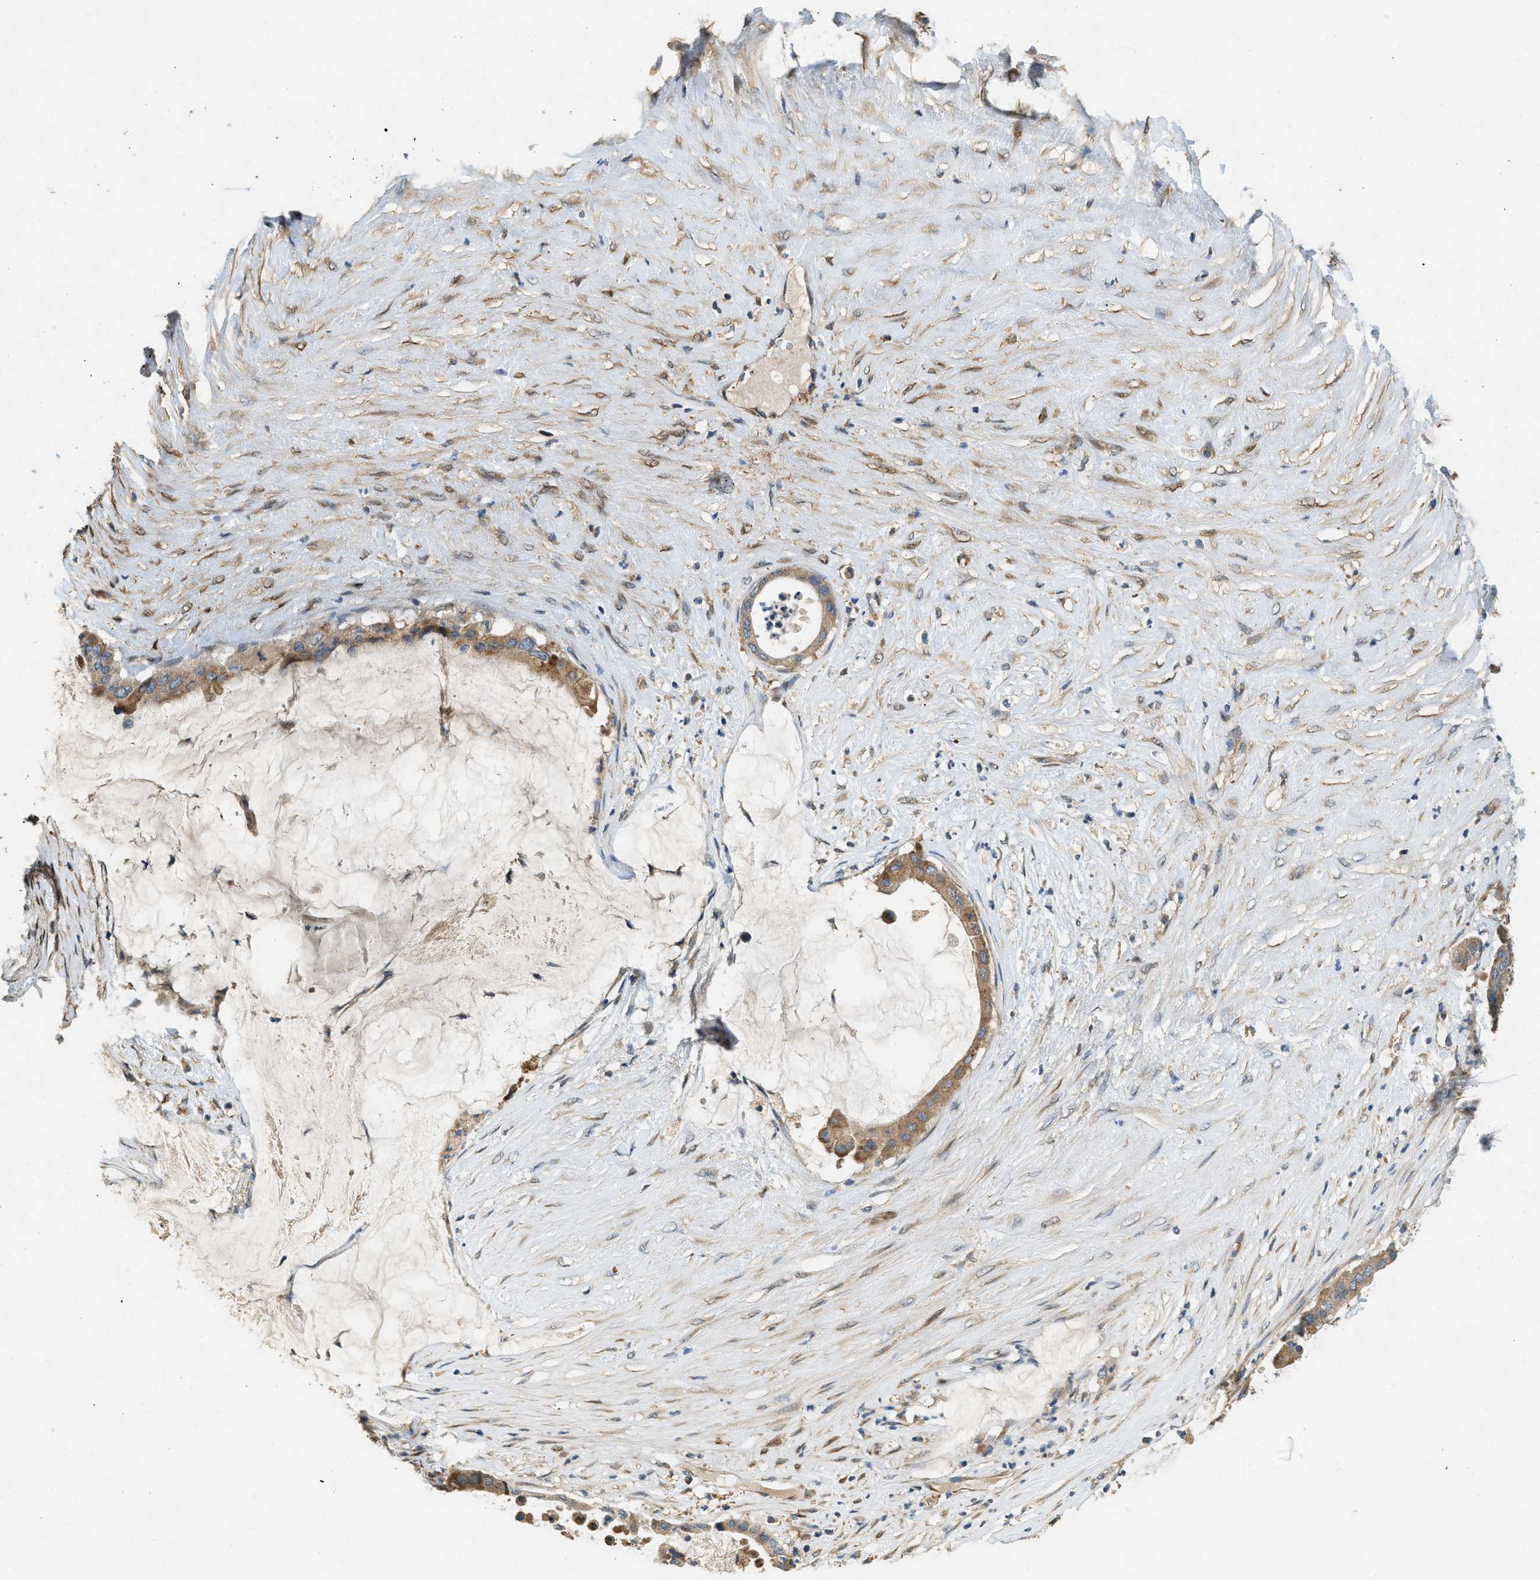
{"staining": {"intensity": "moderate", "quantity": ">75%", "location": "cytoplasmic/membranous"}, "tissue": "pancreatic cancer", "cell_type": "Tumor cells", "image_type": "cancer", "snomed": [{"axis": "morphology", "description": "Adenocarcinoma, NOS"}, {"axis": "topography", "description": "Pancreas"}], "caption": "Human pancreatic adenocarcinoma stained with a protein marker displays moderate staining in tumor cells.", "gene": "RIPK2", "patient": {"sex": "male", "age": 41}}